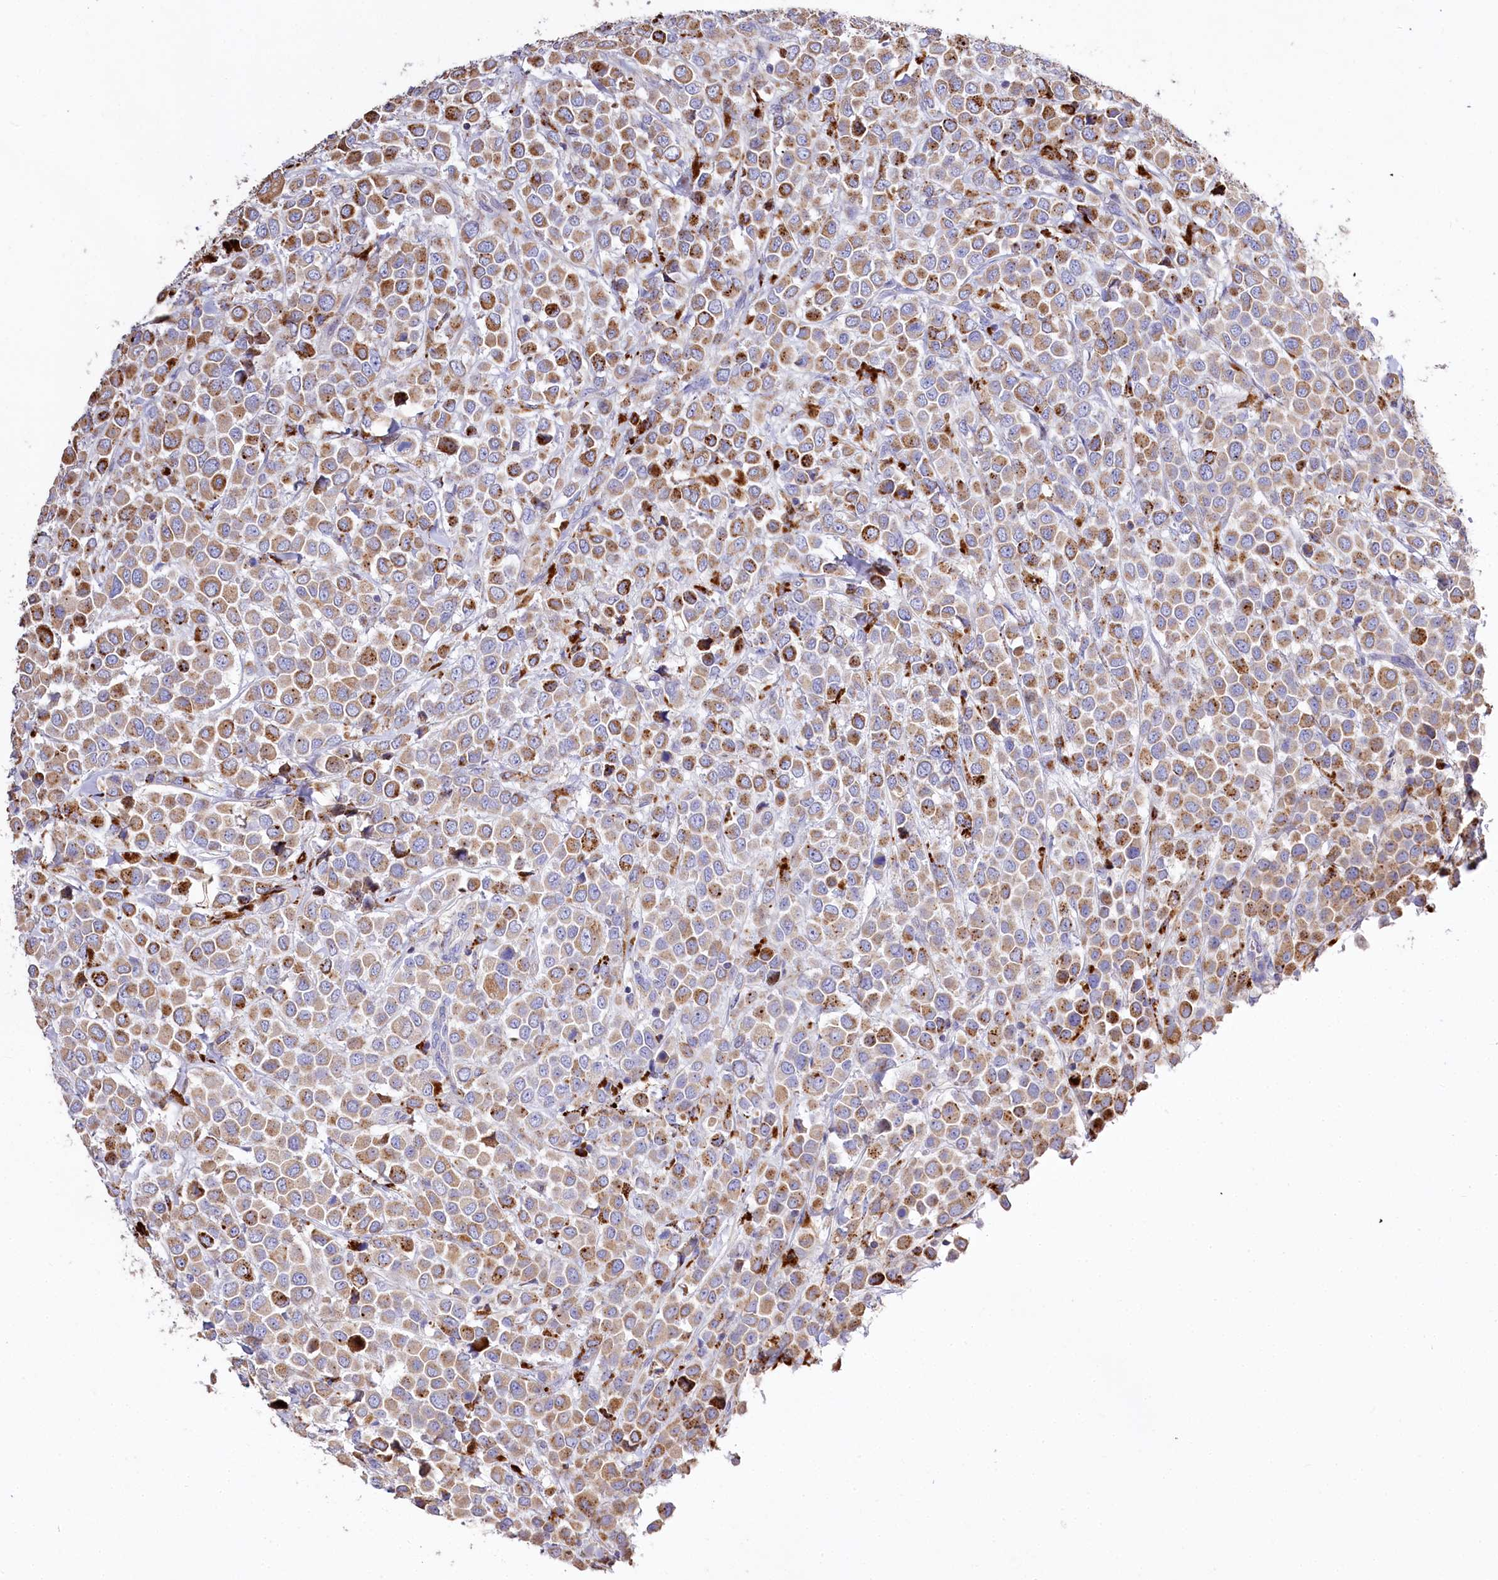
{"staining": {"intensity": "moderate", "quantity": ">75%", "location": "cytoplasmic/membranous"}, "tissue": "breast cancer", "cell_type": "Tumor cells", "image_type": "cancer", "snomed": [{"axis": "morphology", "description": "Duct carcinoma"}, {"axis": "topography", "description": "Breast"}], "caption": "An immunohistochemistry histopathology image of neoplastic tissue is shown. Protein staining in brown labels moderate cytoplasmic/membranous positivity in breast cancer within tumor cells.", "gene": "PTER", "patient": {"sex": "female", "age": 61}}